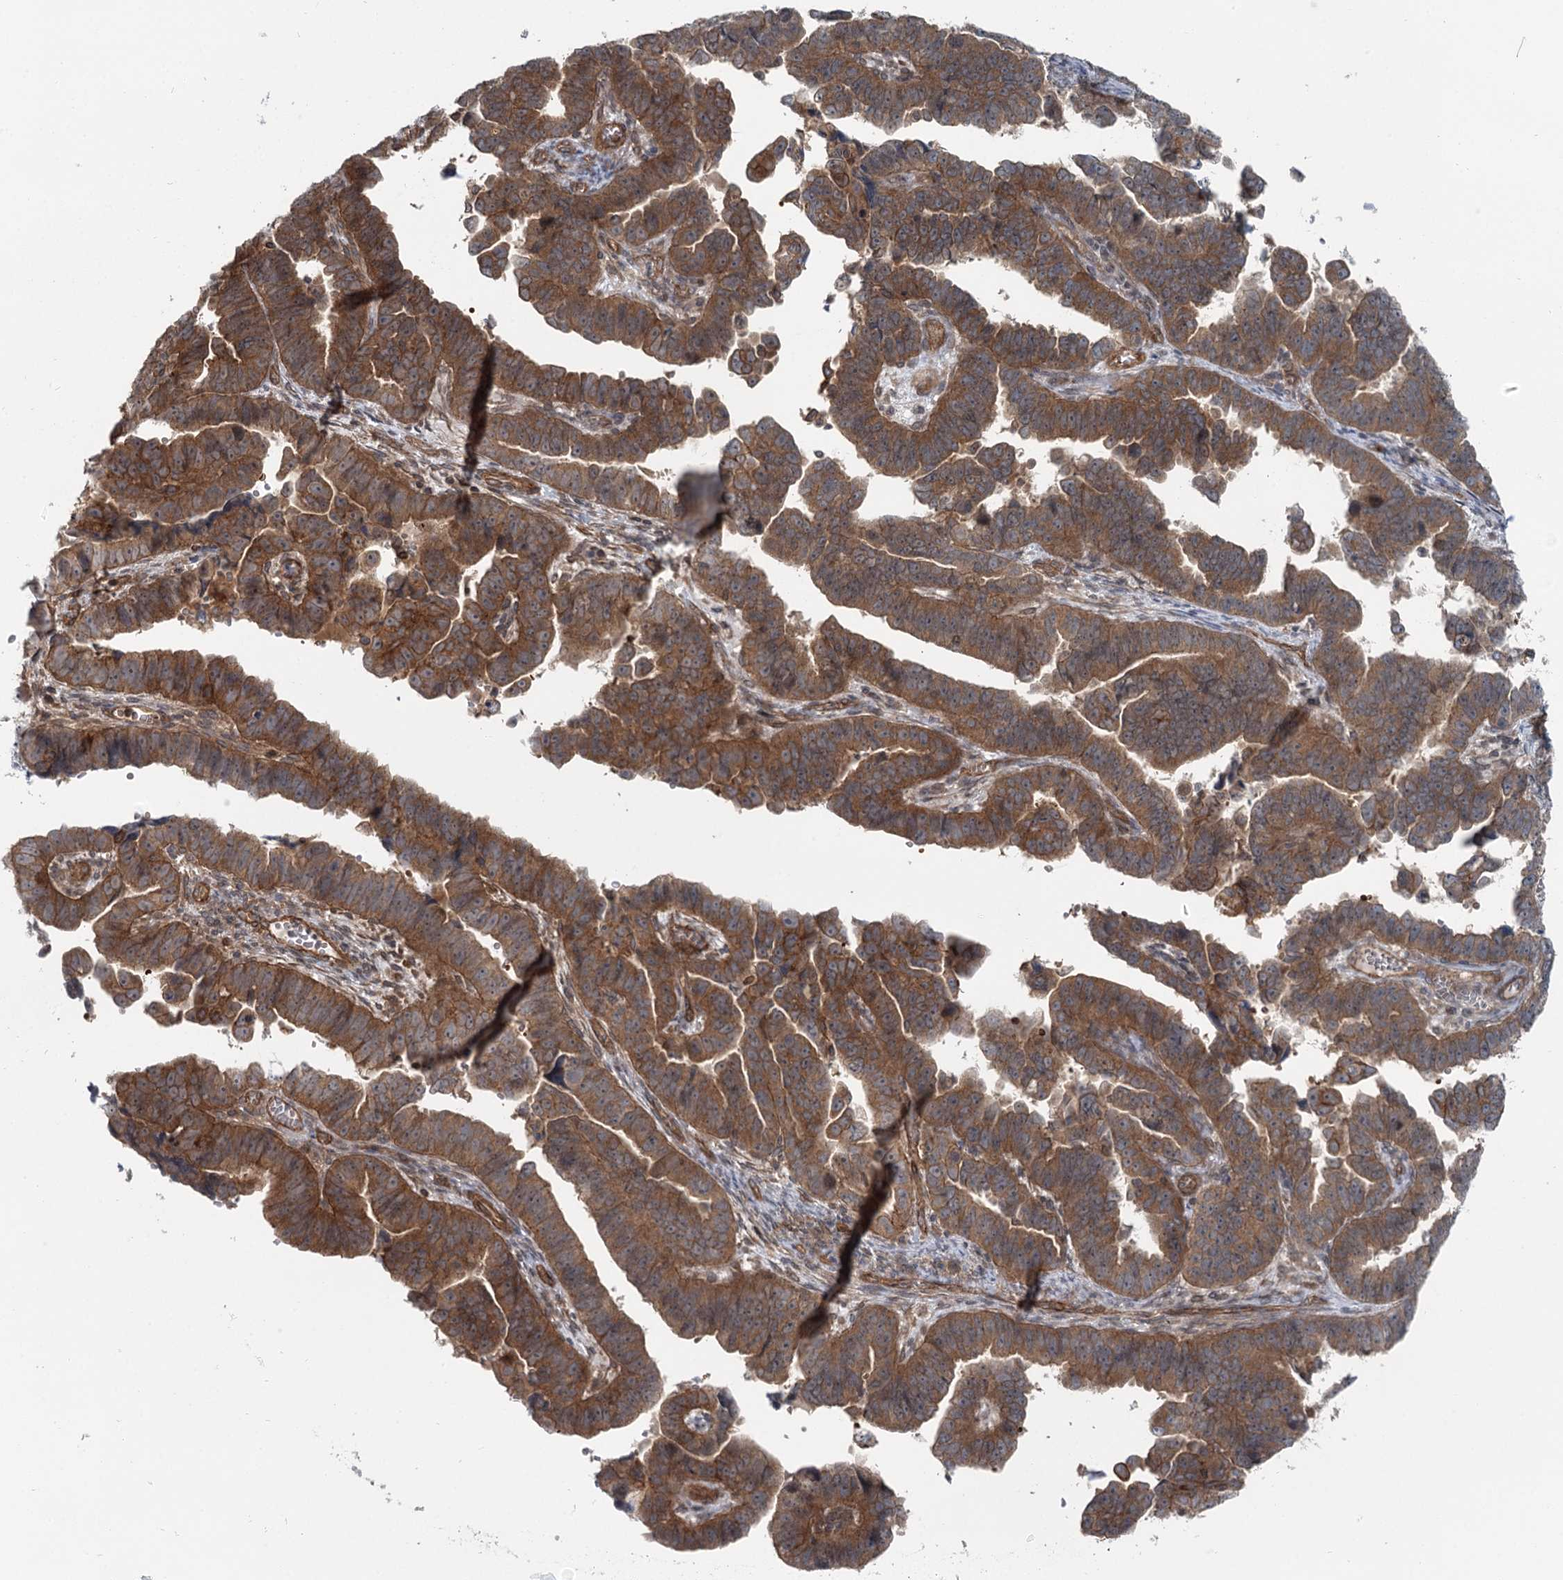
{"staining": {"intensity": "strong", "quantity": ">75%", "location": "cytoplasmic/membranous"}, "tissue": "endometrial cancer", "cell_type": "Tumor cells", "image_type": "cancer", "snomed": [{"axis": "morphology", "description": "Adenocarcinoma, NOS"}, {"axis": "topography", "description": "Endometrium"}], "caption": "This histopathology image displays endometrial adenocarcinoma stained with immunohistochemistry (IHC) to label a protein in brown. The cytoplasmic/membranous of tumor cells show strong positivity for the protein. Nuclei are counter-stained blue.", "gene": "IQSEC1", "patient": {"sex": "female", "age": 75}}